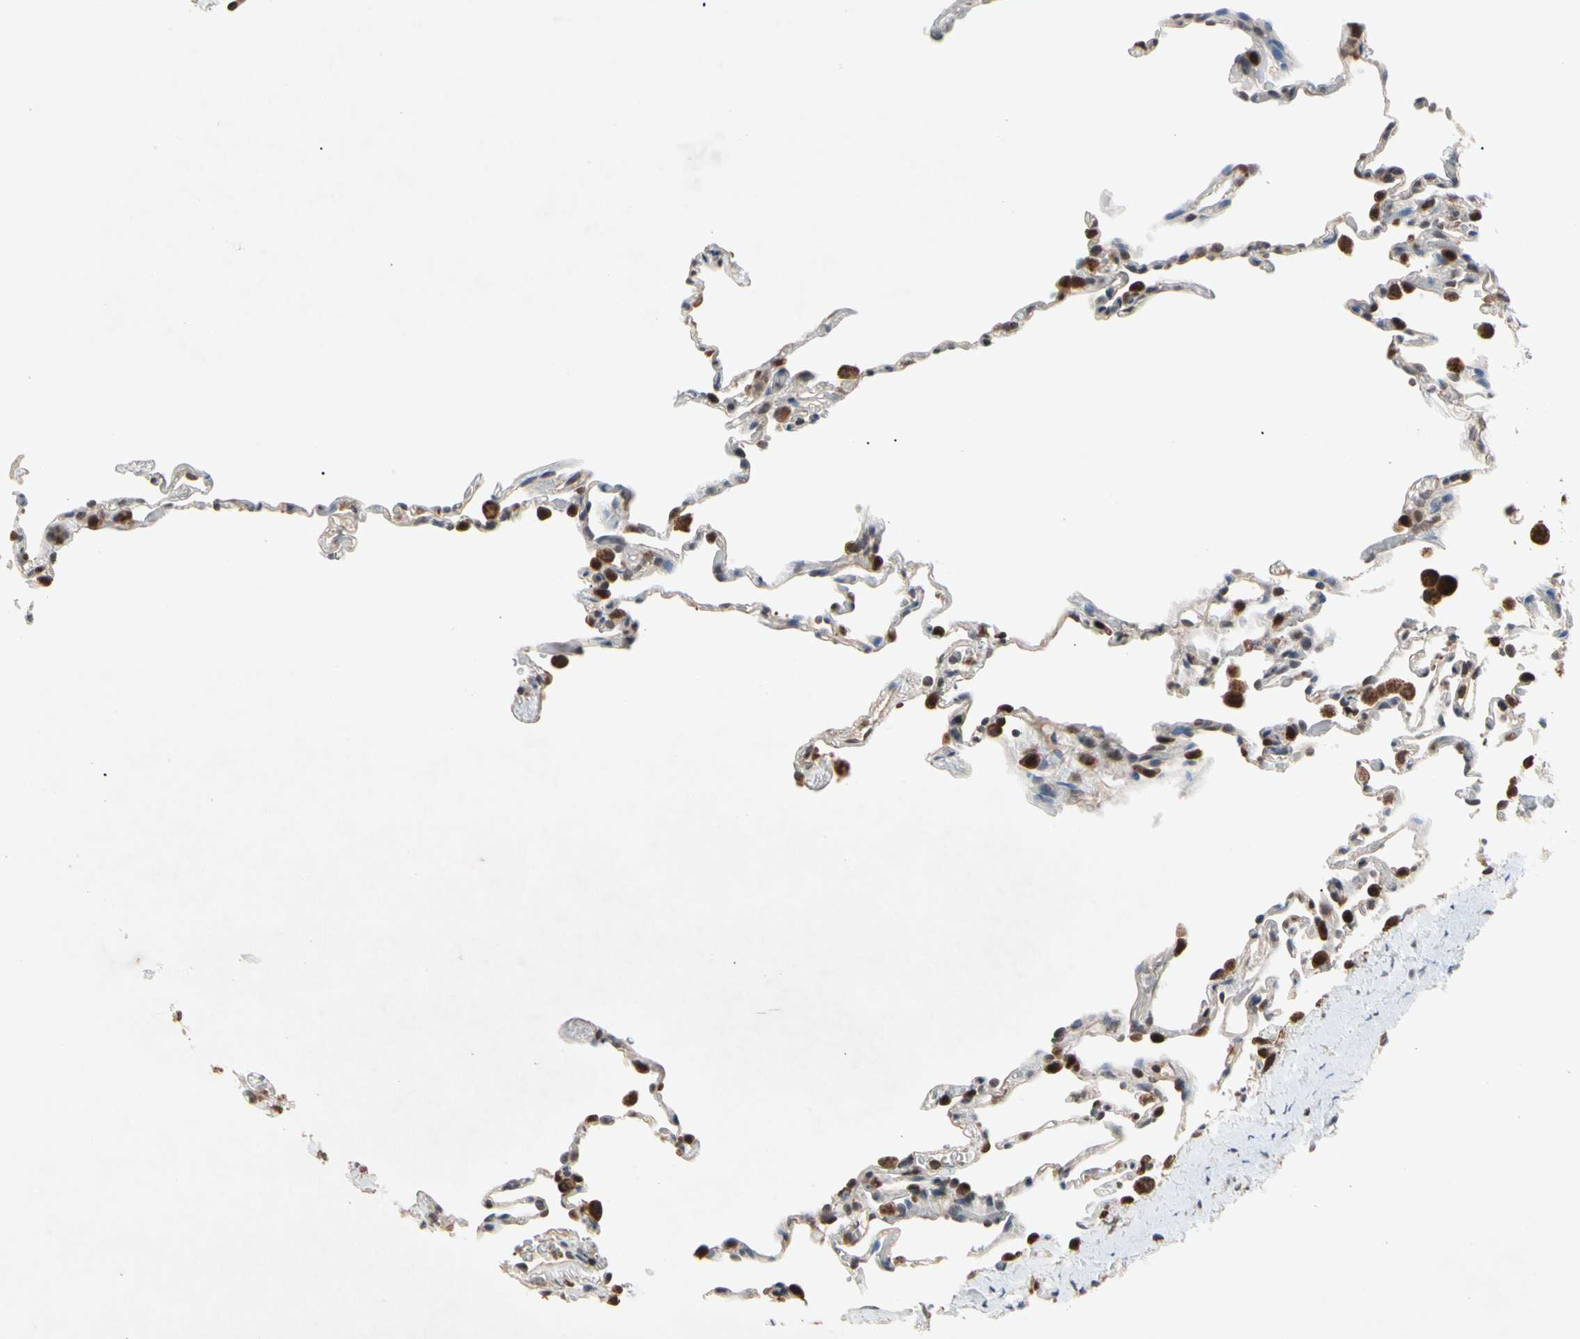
{"staining": {"intensity": "moderate", "quantity": "<25%", "location": "cytoplasmic/membranous,nuclear"}, "tissue": "lung", "cell_type": "Alveolar cells", "image_type": "normal", "snomed": [{"axis": "morphology", "description": "Normal tissue, NOS"}, {"axis": "topography", "description": "Lung"}], "caption": "Protein positivity by immunohistochemistry (IHC) reveals moderate cytoplasmic/membranous,nuclear positivity in about <25% of alveolar cells in normal lung. The protein is stained brown, and the nuclei are stained in blue (DAB (3,3'-diaminobenzidine) IHC with brightfield microscopy, high magnification).", "gene": "MTHFS", "patient": {"sex": "male", "age": 59}}